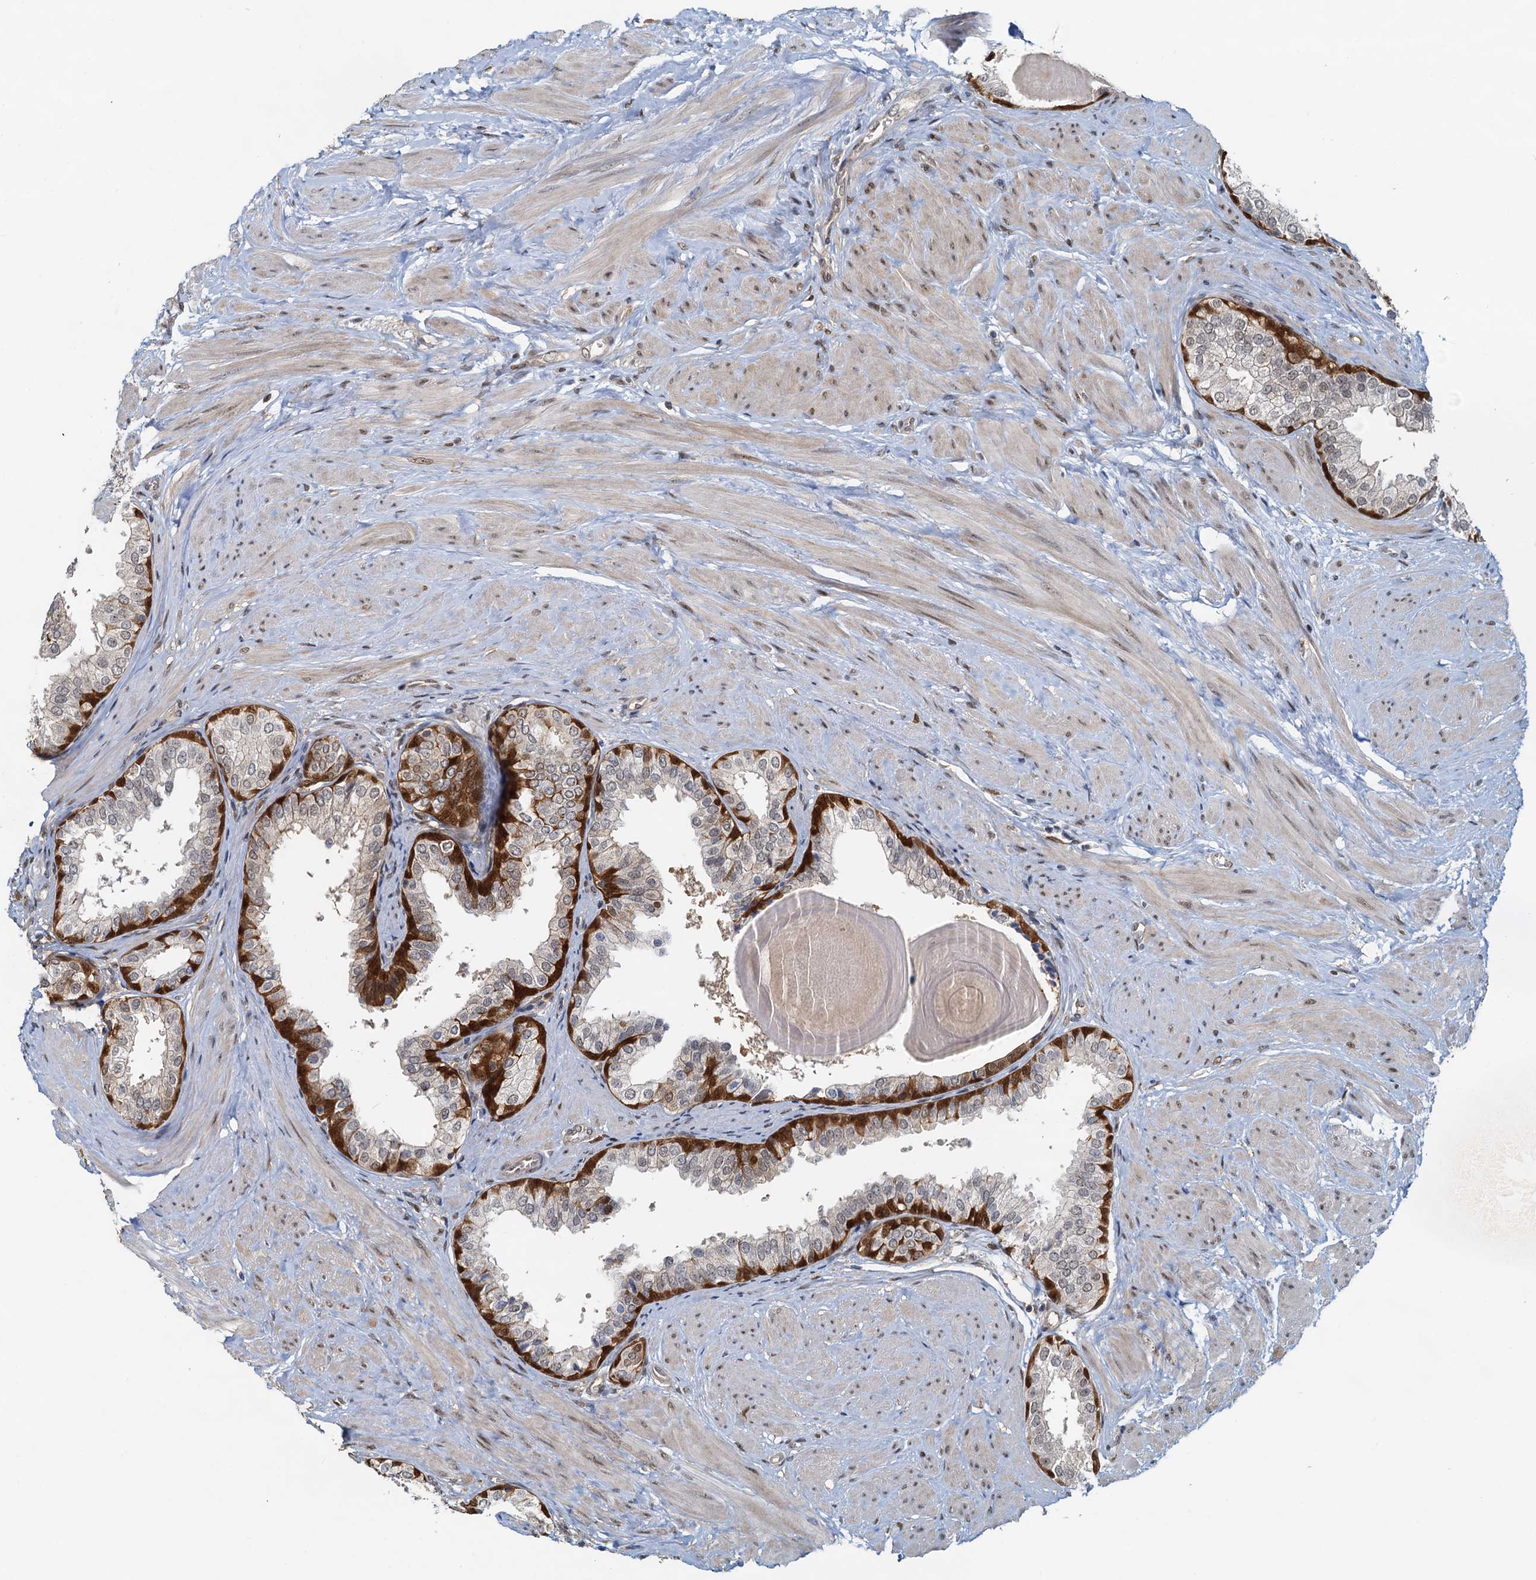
{"staining": {"intensity": "strong", "quantity": "25%-75%", "location": "cytoplasmic/membranous,nuclear"}, "tissue": "prostate", "cell_type": "Glandular cells", "image_type": "normal", "snomed": [{"axis": "morphology", "description": "Normal tissue, NOS"}, {"axis": "topography", "description": "Prostate"}], "caption": "Normal prostate was stained to show a protein in brown. There is high levels of strong cytoplasmic/membranous,nuclear staining in about 25%-75% of glandular cells.", "gene": "SPINDOC", "patient": {"sex": "male", "age": 48}}